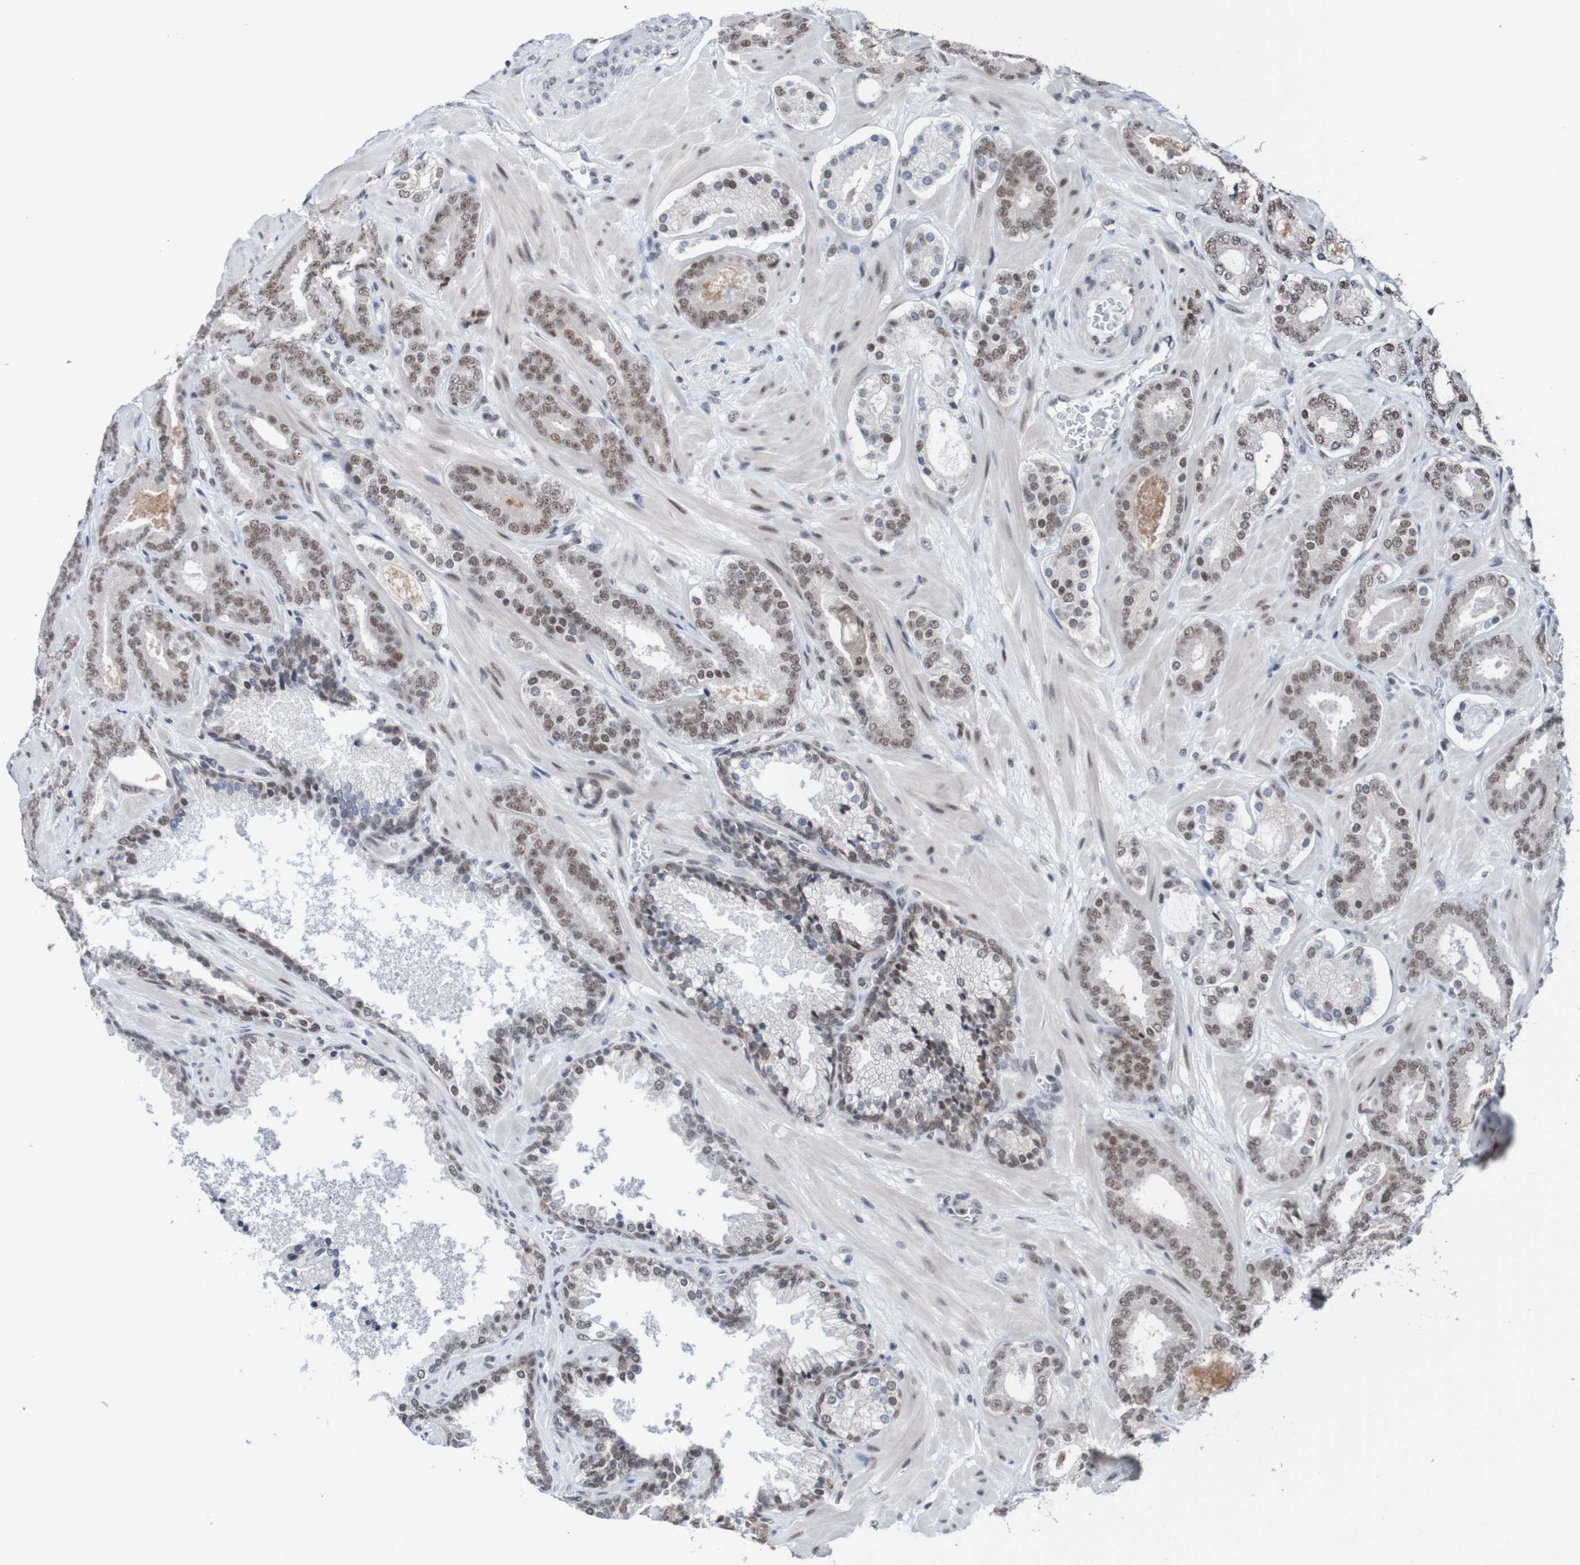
{"staining": {"intensity": "weak", "quantity": "25%-75%", "location": "nuclear"}, "tissue": "prostate cancer", "cell_type": "Tumor cells", "image_type": "cancer", "snomed": [{"axis": "morphology", "description": "Adenocarcinoma, Low grade"}, {"axis": "topography", "description": "Prostate"}], "caption": "The micrograph shows a brown stain indicating the presence of a protein in the nuclear of tumor cells in prostate cancer (adenocarcinoma (low-grade)). (DAB (3,3'-diaminobenzidine) = brown stain, brightfield microscopy at high magnification).", "gene": "CDC5L", "patient": {"sex": "male", "age": 63}}